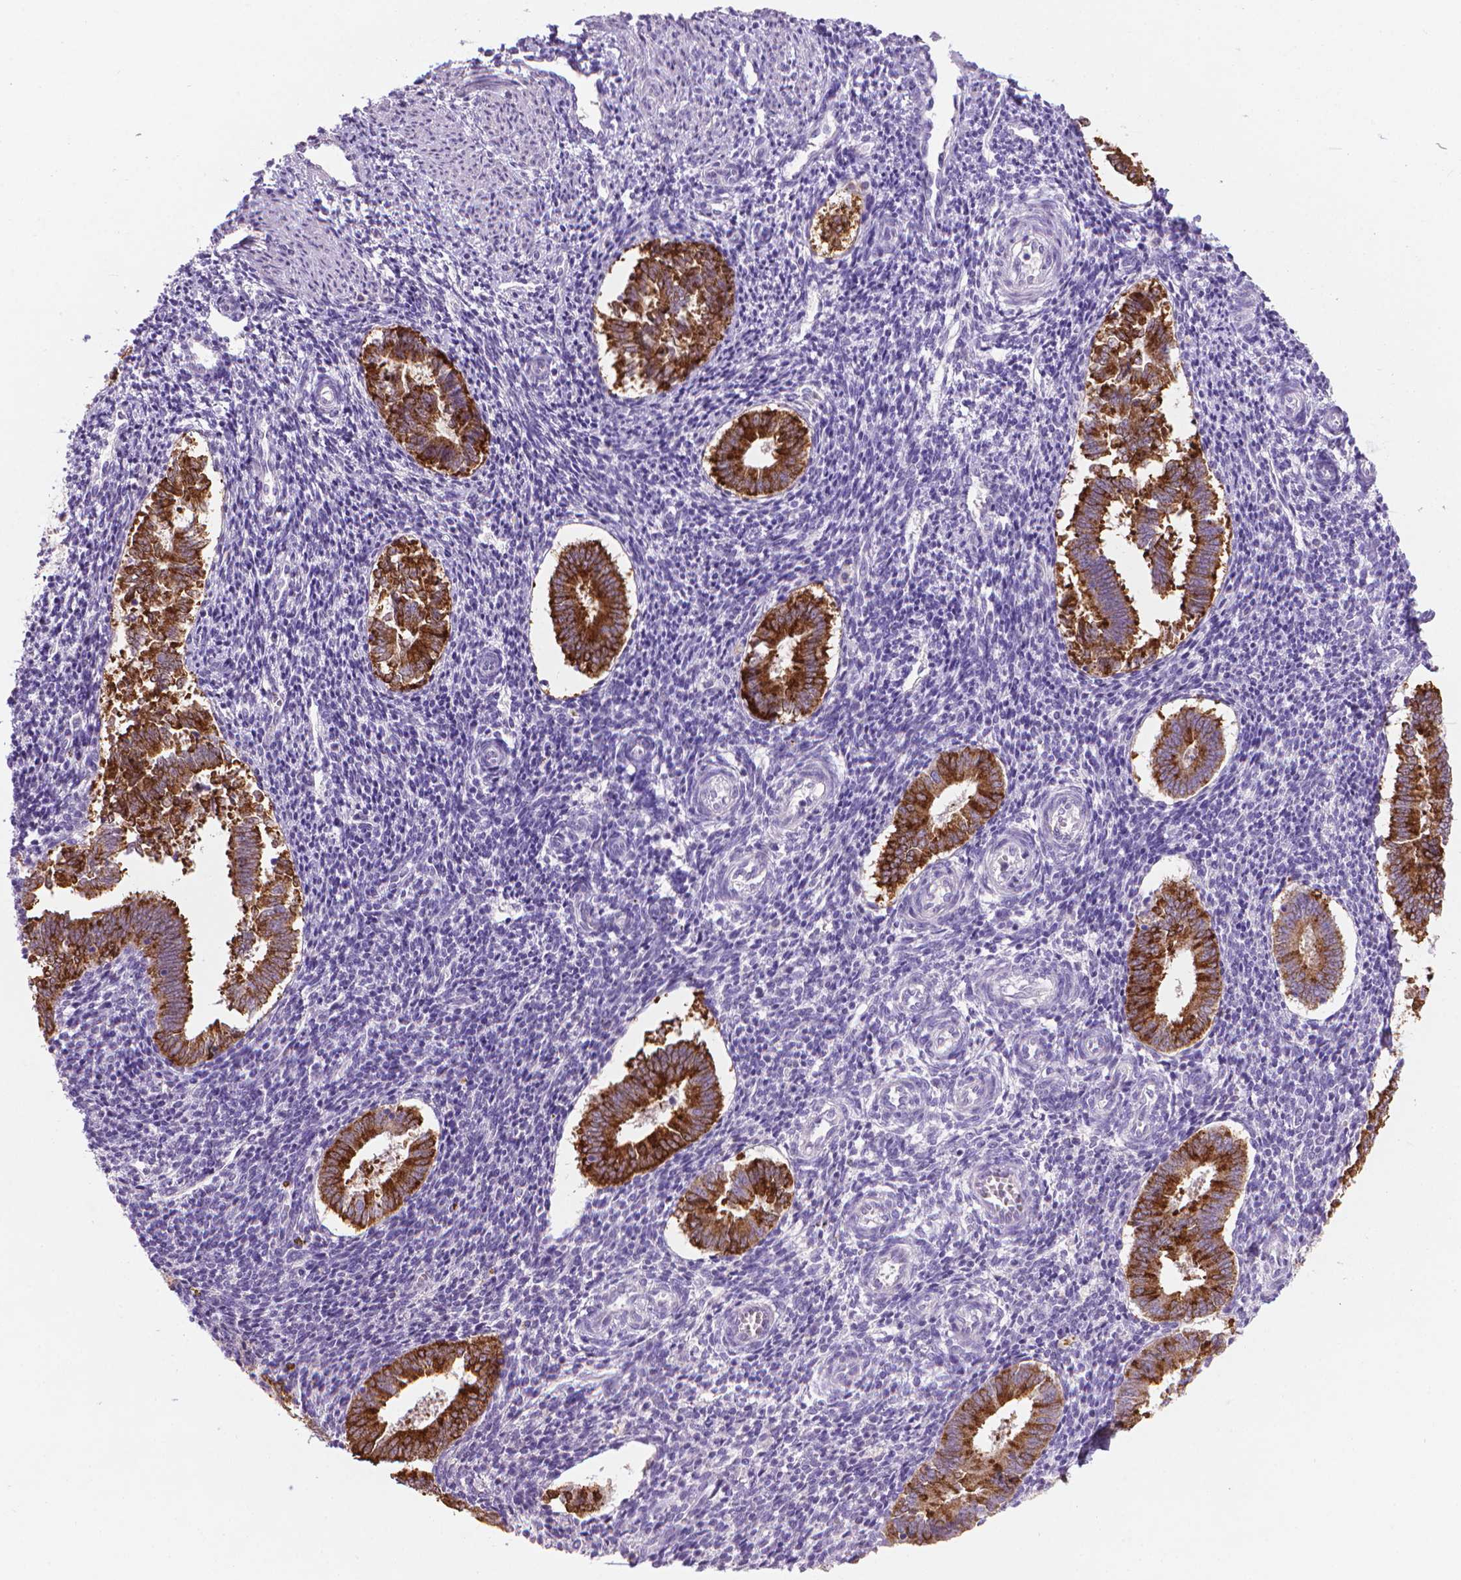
{"staining": {"intensity": "negative", "quantity": "none", "location": "none"}, "tissue": "endometrium", "cell_type": "Cells in endometrial stroma", "image_type": "normal", "snomed": [{"axis": "morphology", "description": "Normal tissue, NOS"}, {"axis": "topography", "description": "Endometrium"}], "caption": "Endometrium stained for a protein using immunohistochemistry (IHC) reveals no staining cells in endometrial stroma.", "gene": "MUC1", "patient": {"sex": "female", "age": 25}}